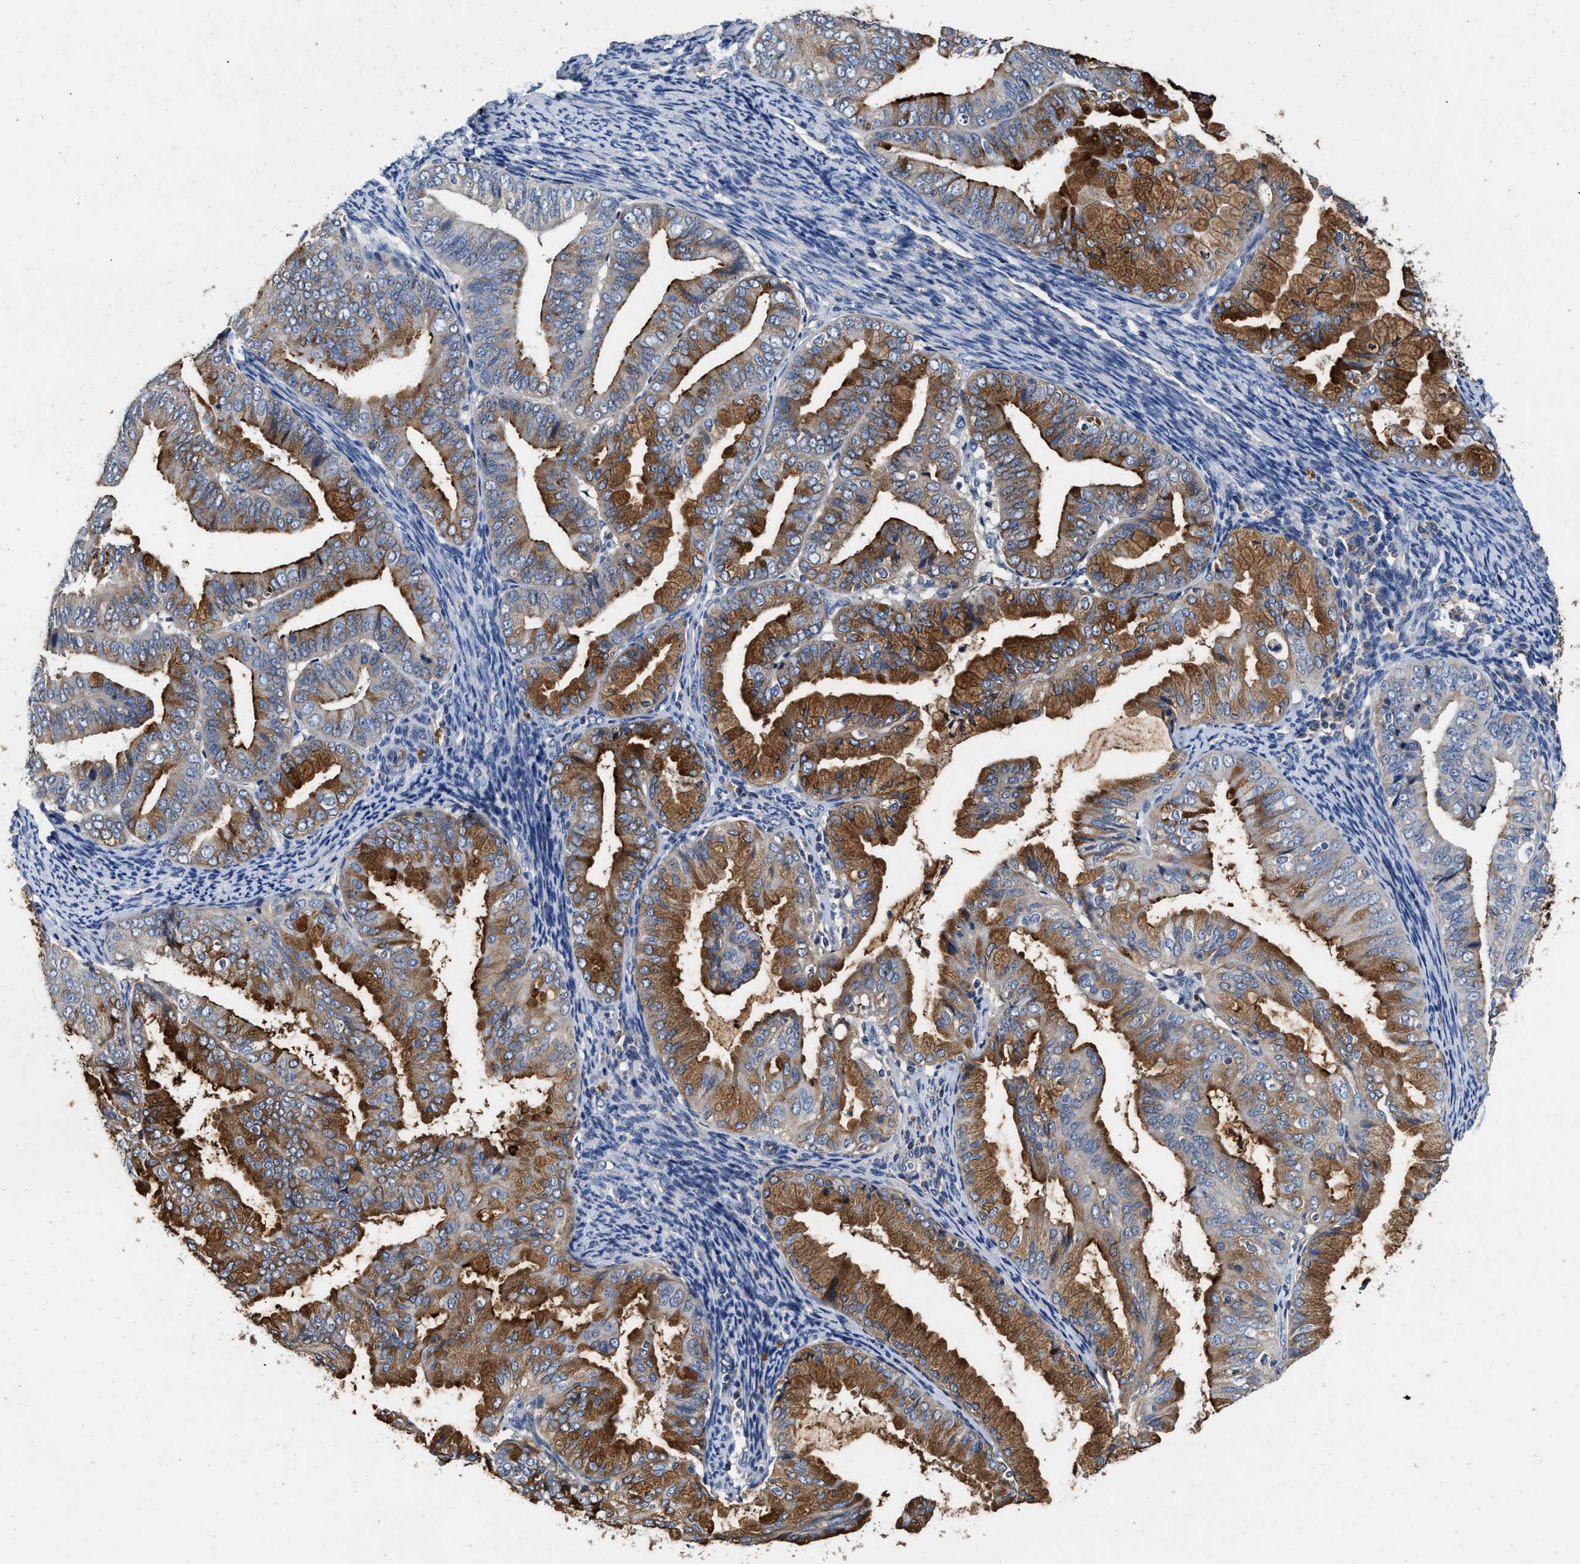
{"staining": {"intensity": "moderate", "quantity": ">75%", "location": "cytoplasmic/membranous"}, "tissue": "endometrial cancer", "cell_type": "Tumor cells", "image_type": "cancer", "snomed": [{"axis": "morphology", "description": "Adenocarcinoma, NOS"}, {"axis": "topography", "description": "Endometrium"}], "caption": "Immunohistochemistry (IHC) of human adenocarcinoma (endometrial) demonstrates medium levels of moderate cytoplasmic/membranous staining in about >75% of tumor cells.", "gene": "C3", "patient": {"sex": "female", "age": 63}}